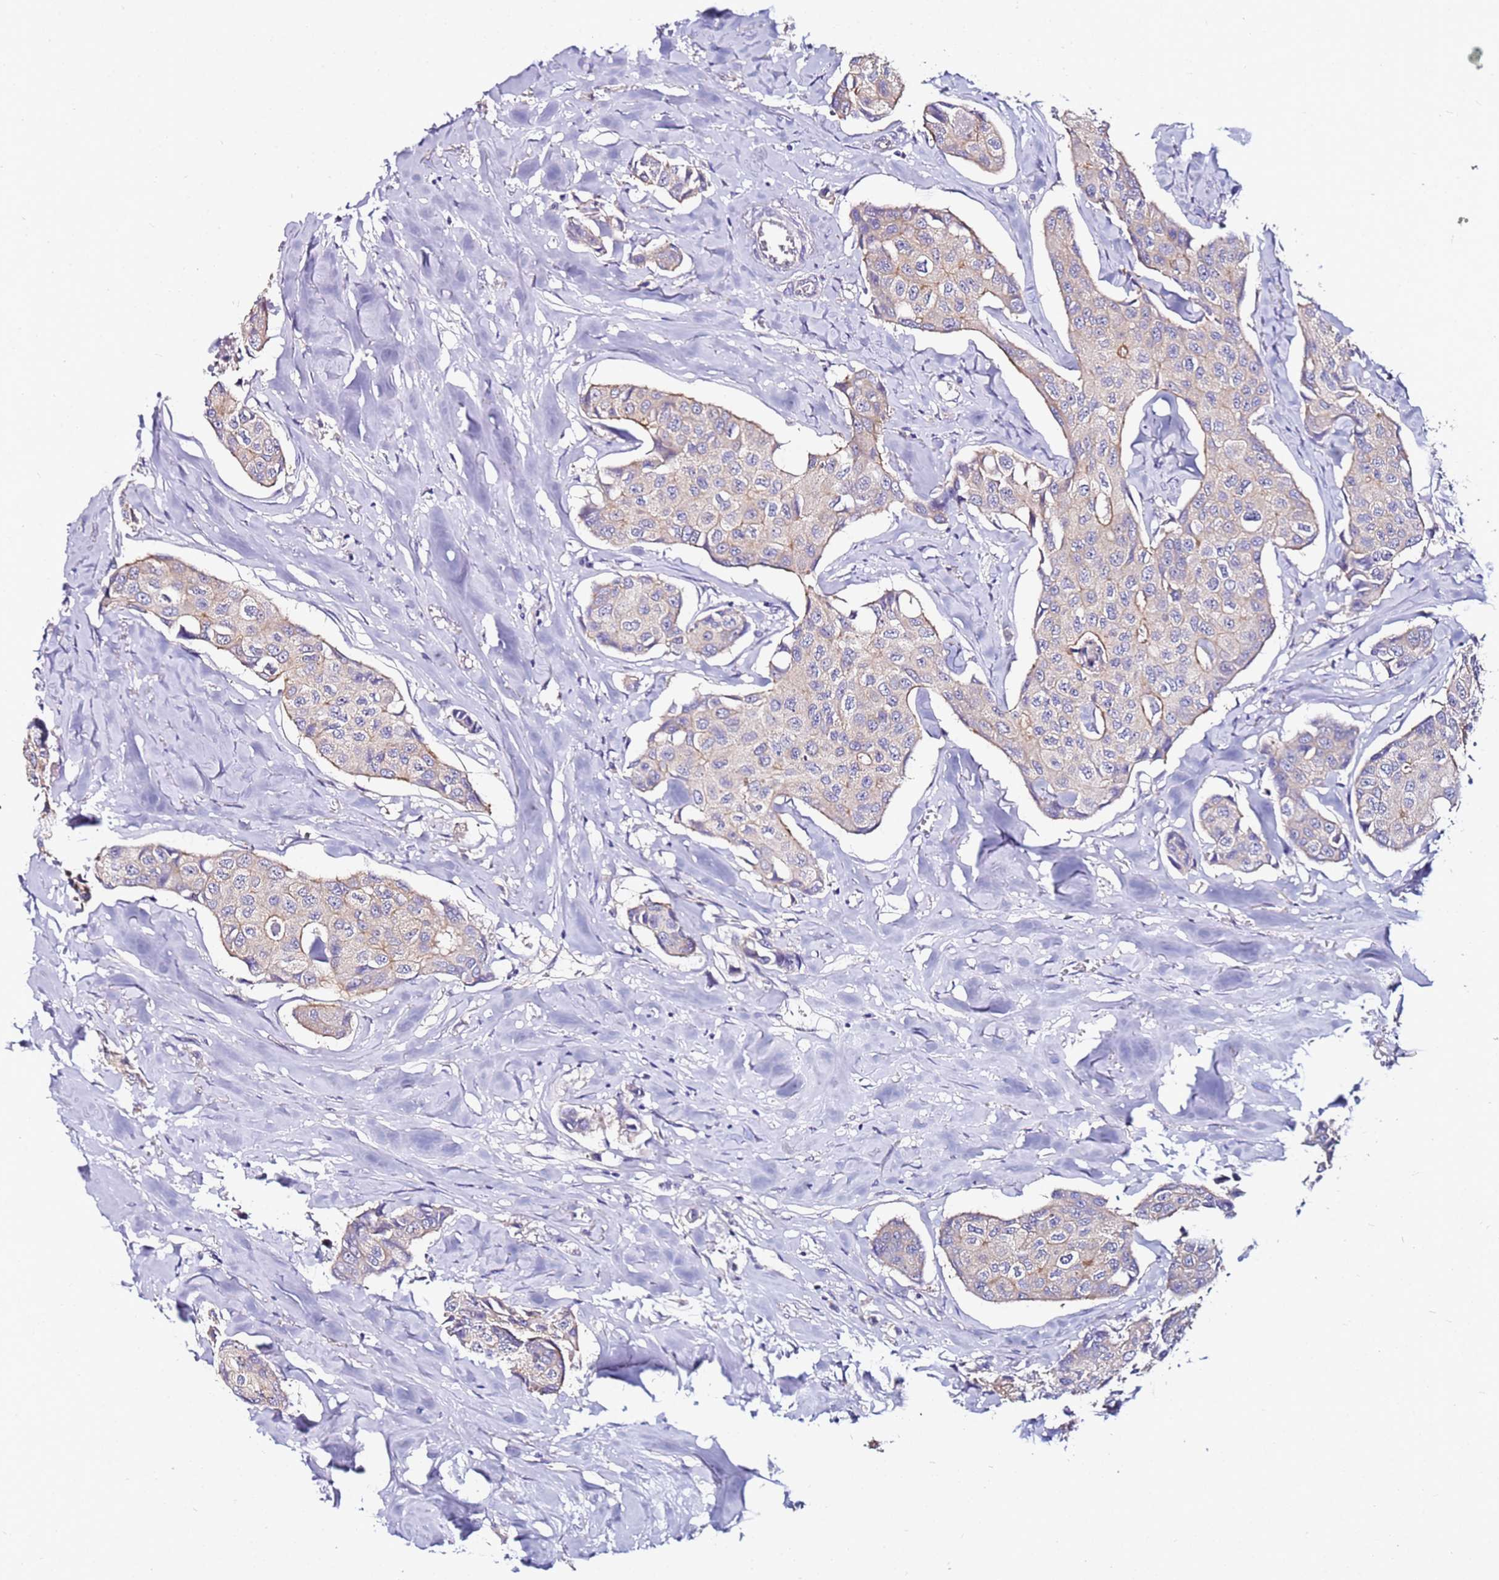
{"staining": {"intensity": "weak", "quantity": "<25%", "location": "cytoplasmic/membranous"}, "tissue": "breast cancer", "cell_type": "Tumor cells", "image_type": "cancer", "snomed": [{"axis": "morphology", "description": "Duct carcinoma"}, {"axis": "topography", "description": "Breast"}], "caption": "Immunohistochemistry (IHC) of breast cancer displays no expression in tumor cells.", "gene": "SRRM5", "patient": {"sex": "female", "age": 80}}